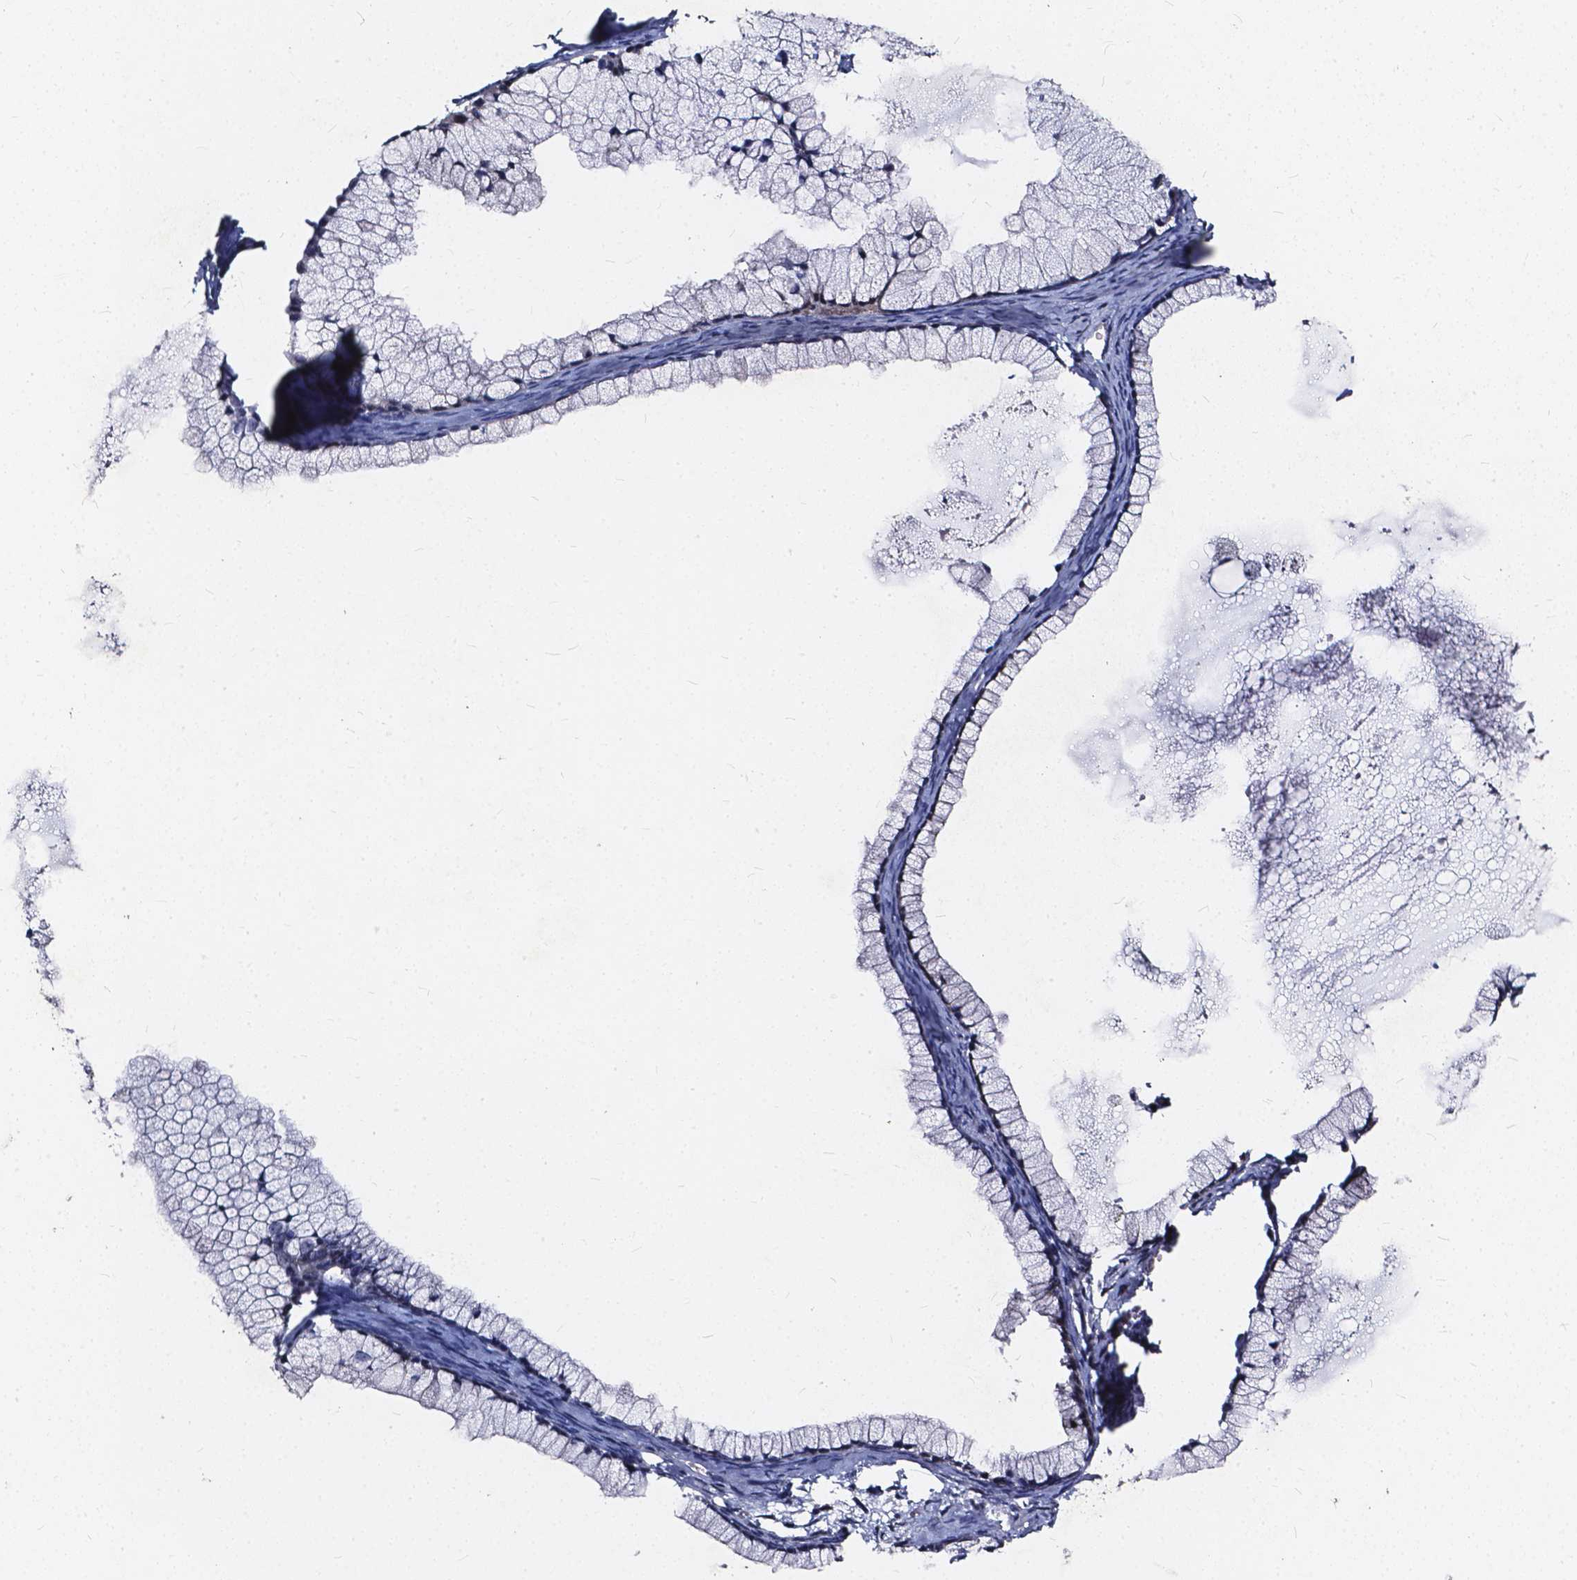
{"staining": {"intensity": "negative", "quantity": "none", "location": "none"}, "tissue": "ovarian cancer", "cell_type": "Tumor cells", "image_type": "cancer", "snomed": [{"axis": "morphology", "description": "Cystadenocarcinoma, mucinous, NOS"}, {"axis": "topography", "description": "Ovary"}], "caption": "Photomicrograph shows no significant protein expression in tumor cells of mucinous cystadenocarcinoma (ovarian).", "gene": "SOWAHA", "patient": {"sex": "female", "age": 41}}